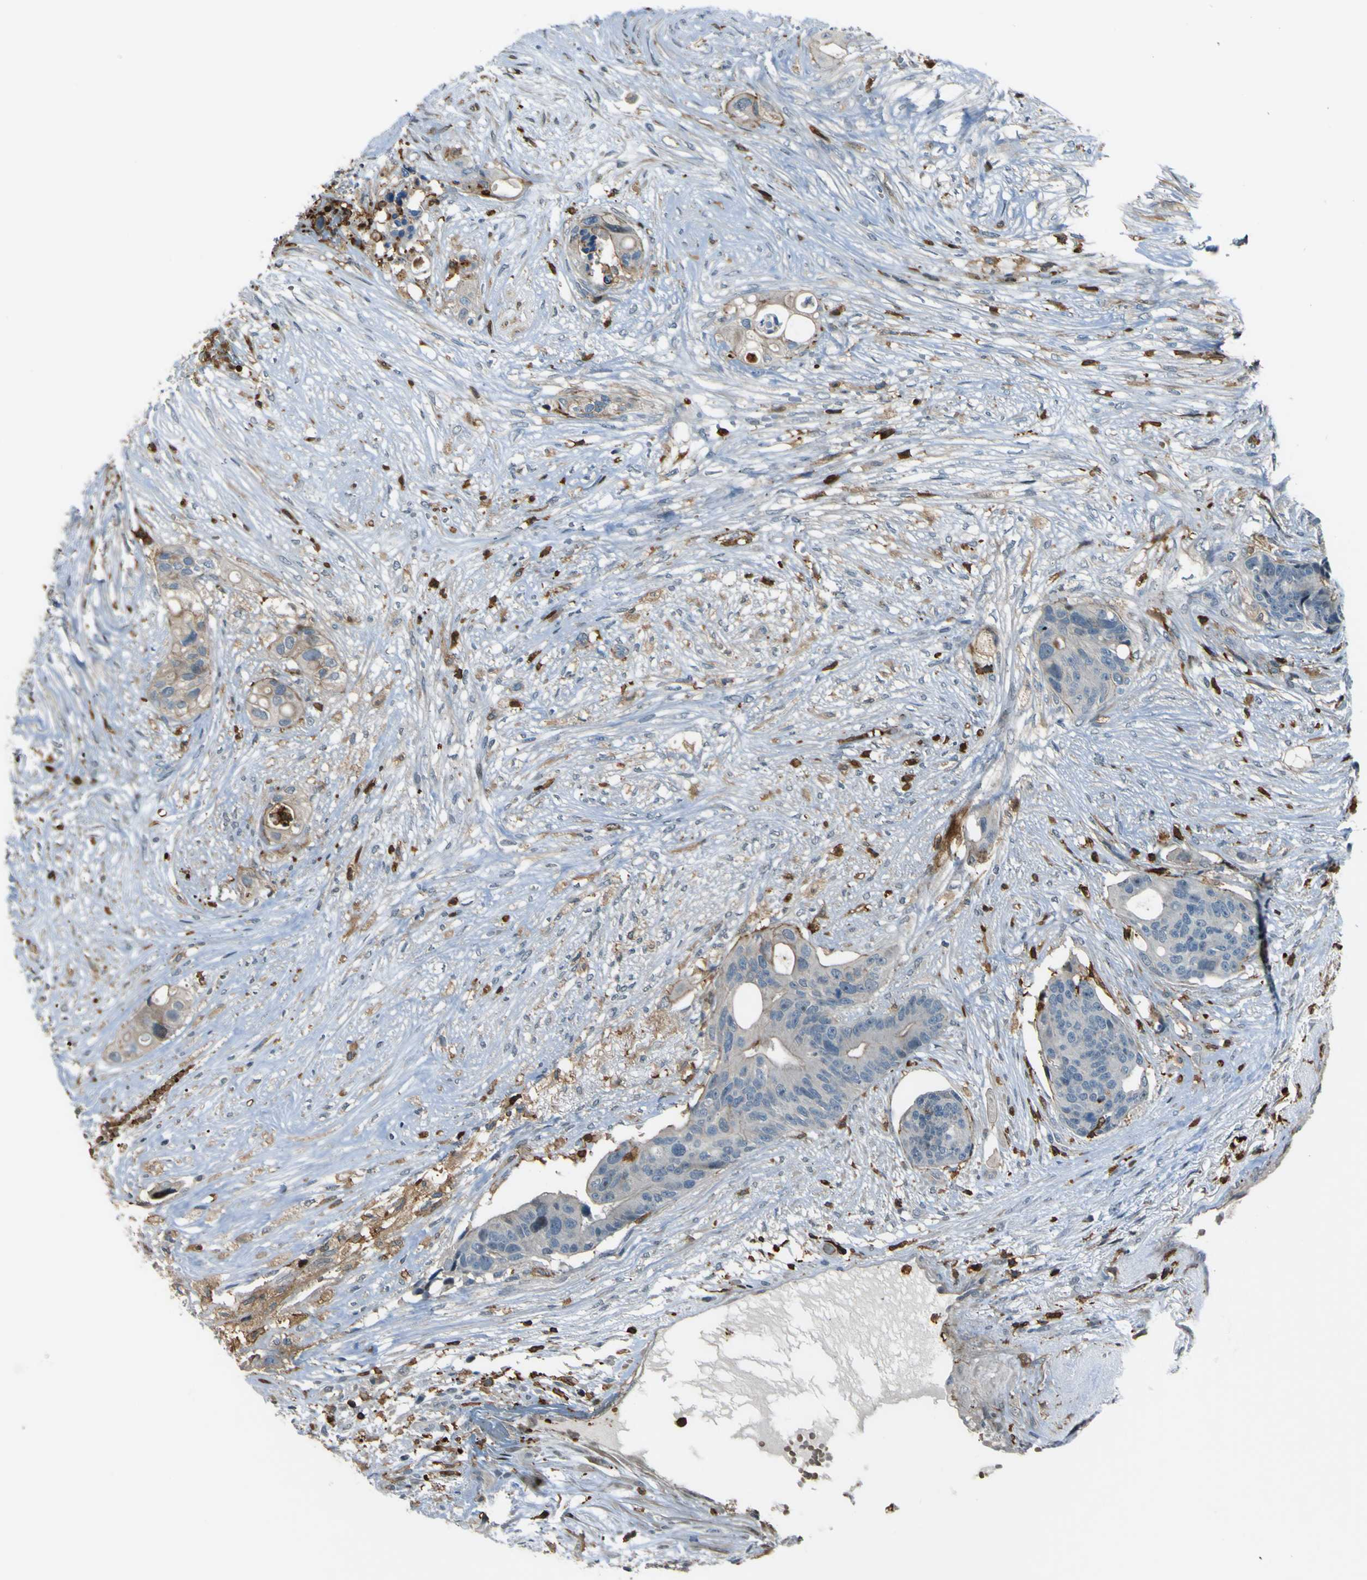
{"staining": {"intensity": "weak", "quantity": "<25%", "location": "cytoplasmic/membranous"}, "tissue": "colorectal cancer", "cell_type": "Tumor cells", "image_type": "cancer", "snomed": [{"axis": "morphology", "description": "Adenocarcinoma, NOS"}, {"axis": "topography", "description": "Colon"}], "caption": "Tumor cells show no significant expression in colorectal cancer.", "gene": "PCDHB5", "patient": {"sex": "female", "age": 57}}